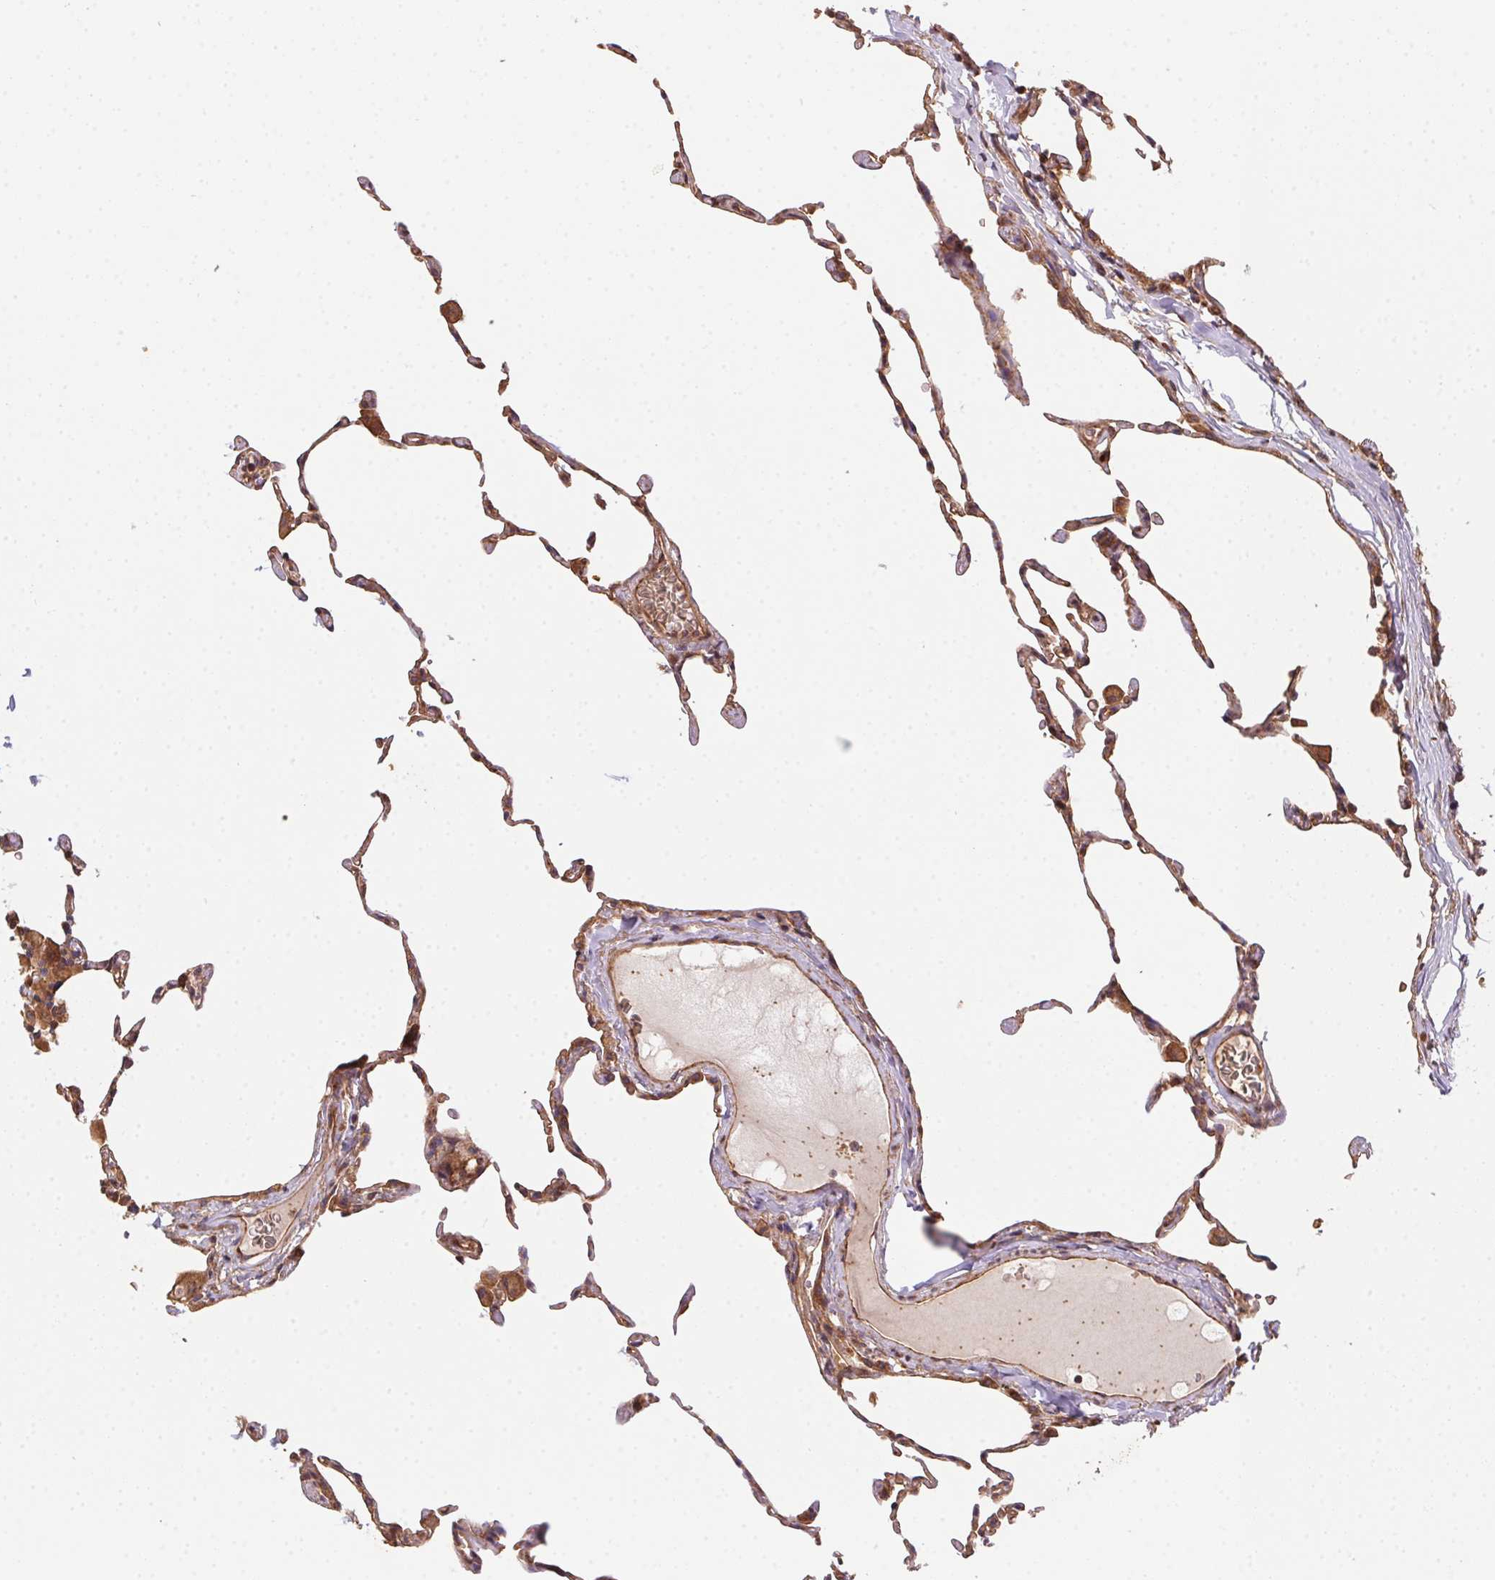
{"staining": {"intensity": "moderate", "quantity": ">75%", "location": "cytoplasmic/membranous"}, "tissue": "lung", "cell_type": "Alveolar cells", "image_type": "normal", "snomed": [{"axis": "morphology", "description": "Normal tissue, NOS"}, {"axis": "topography", "description": "Lung"}], "caption": "Immunohistochemistry (IHC) (DAB (3,3'-diaminobenzidine)) staining of benign lung displays moderate cytoplasmic/membranous protein staining in about >75% of alveolar cells. The staining is performed using DAB brown chromogen to label protein expression. The nuclei are counter-stained blue using hematoxylin.", "gene": "USE1", "patient": {"sex": "female", "age": 57}}